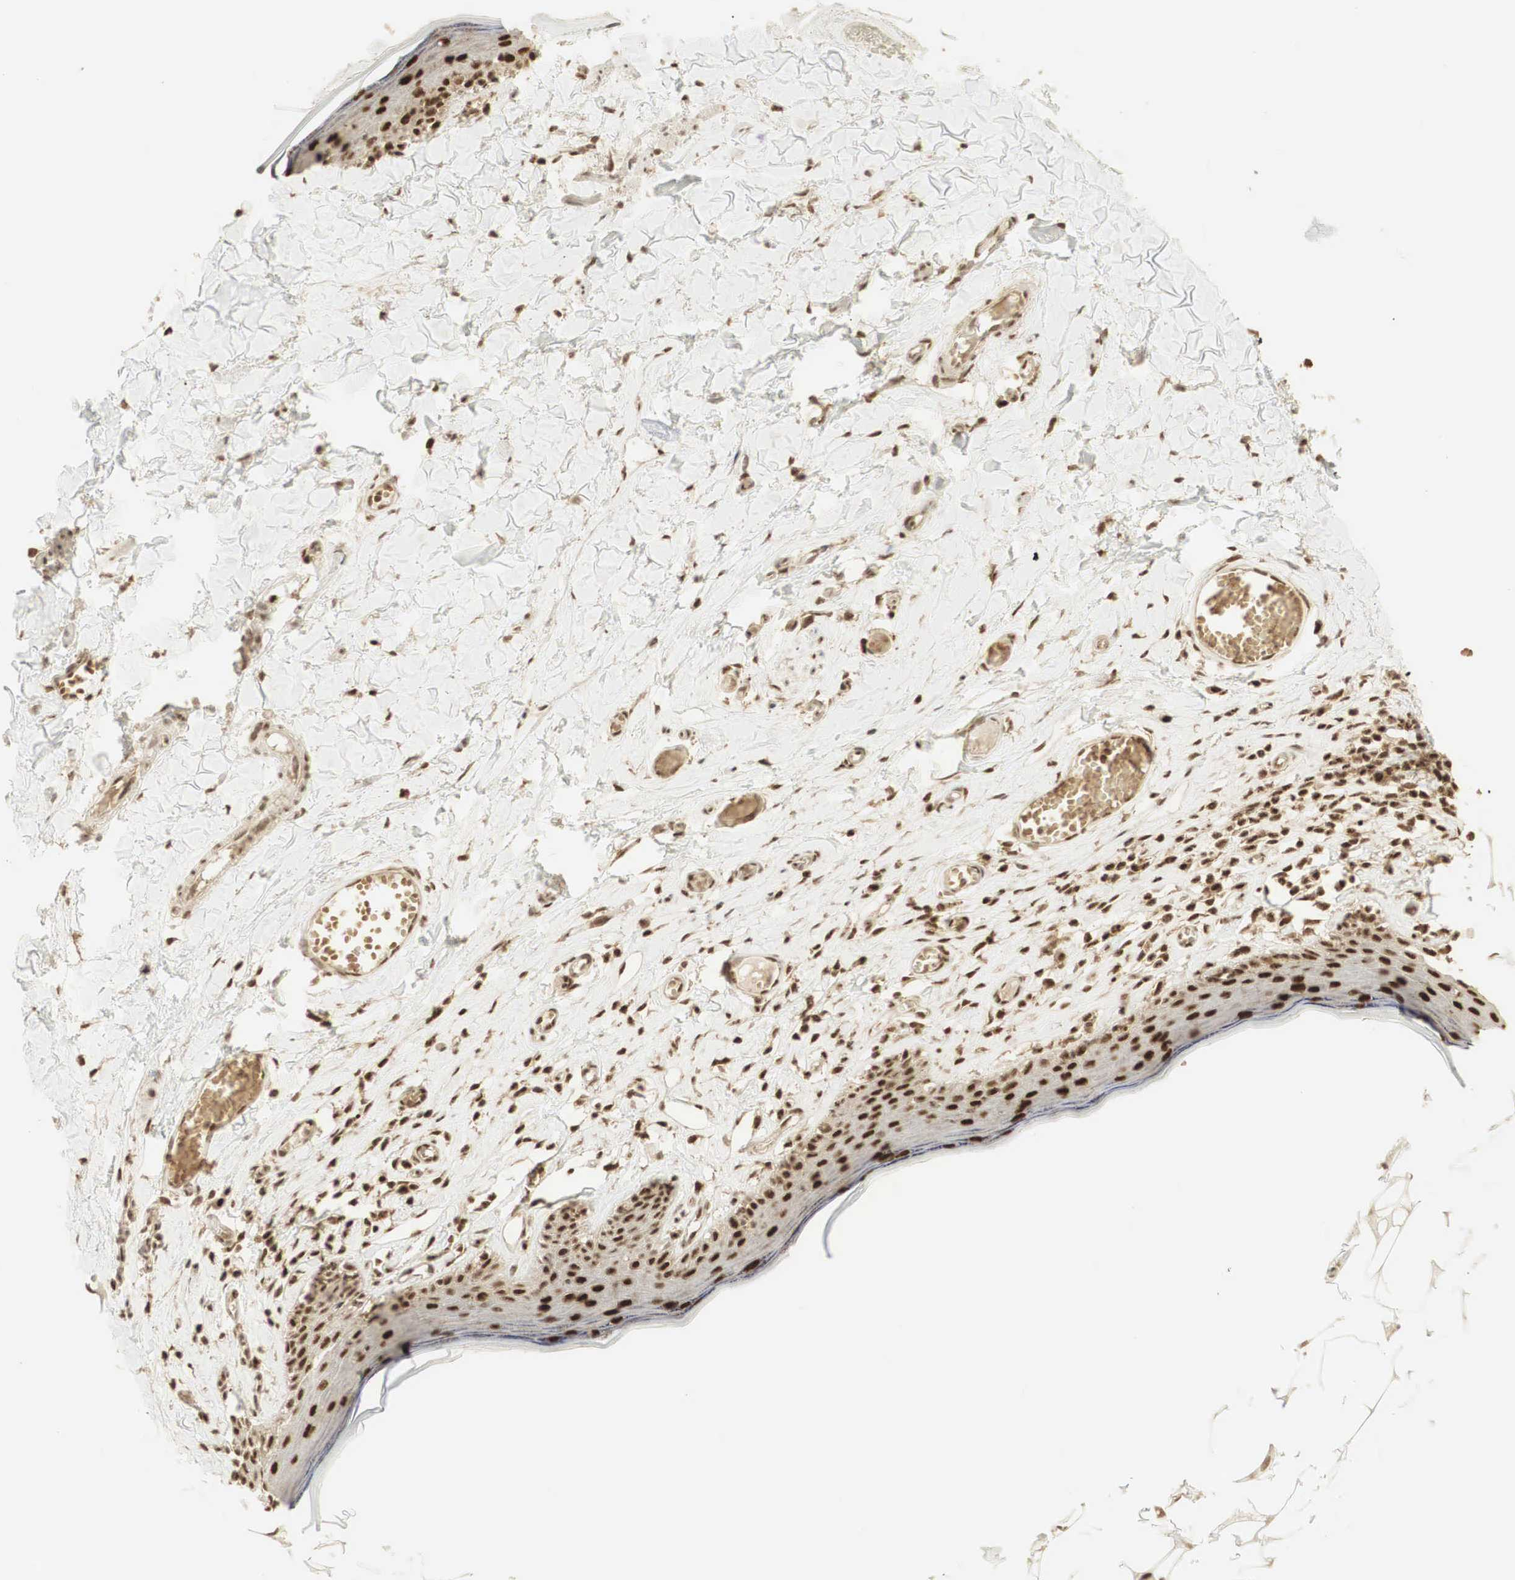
{"staining": {"intensity": "strong", "quantity": ">75%", "location": "cytoplasmic/membranous,nuclear"}, "tissue": "skin", "cell_type": "Epidermal cells", "image_type": "normal", "snomed": [{"axis": "morphology", "description": "Normal tissue, NOS"}, {"axis": "topography", "description": "Vascular tissue"}, {"axis": "topography", "description": "Vulva"}, {"axis": "topography", "description": "Peripheral nerve tissue"}], "caption": "There is high levels of strong cytoplasmic/membranous,nuclear positivity in epidermal cells of benign skin, as demonstrated by immunohistochemical staining (brown color).", "gene": "RNF113A", "patient": {"sex": "female", "age": 86}}